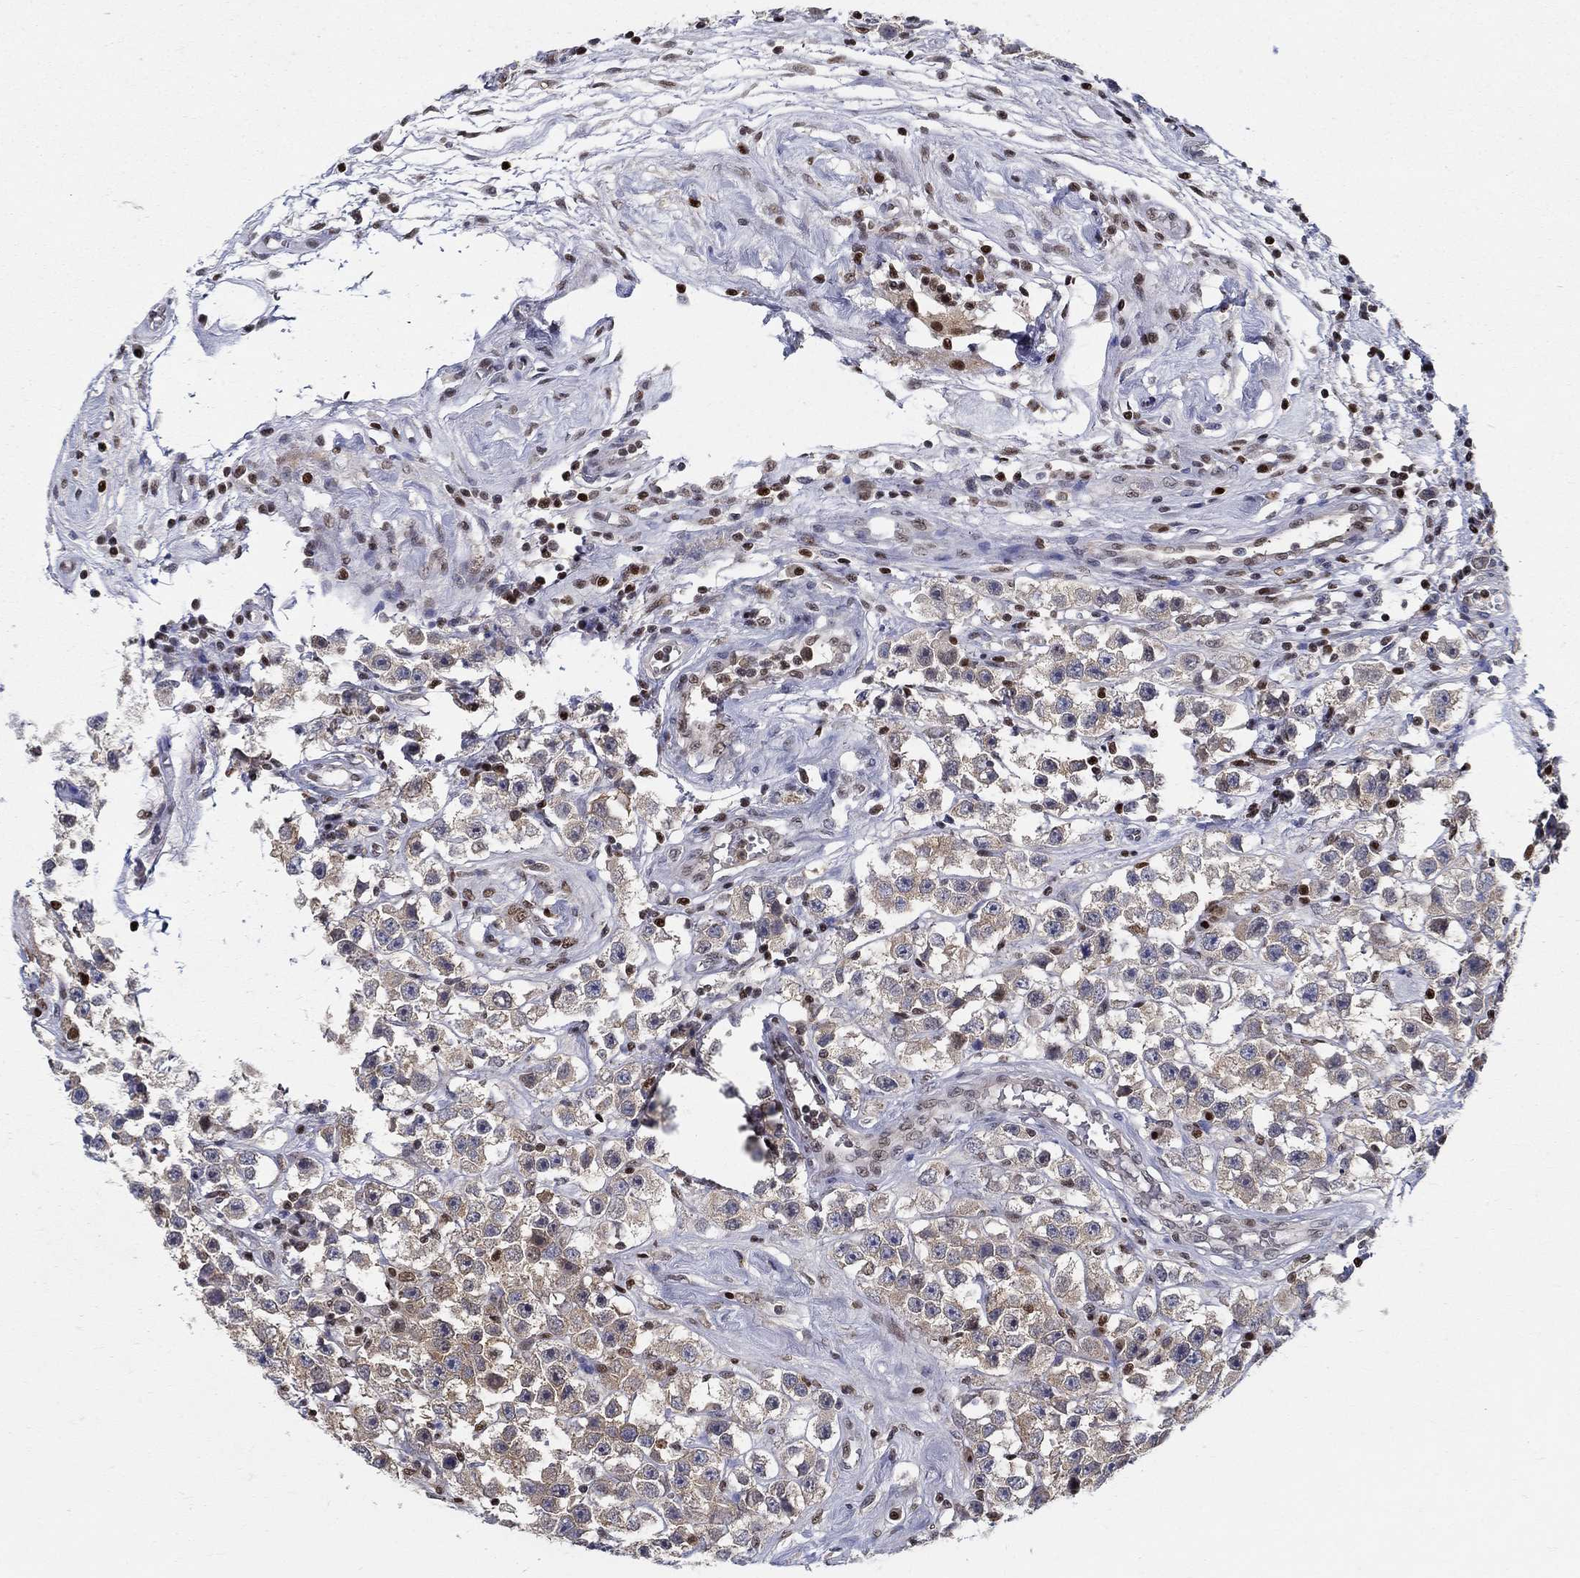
{"staining": {"intensity": "weak", "quantity": "25%-75%", "location": "cytoplasmic/membranous"}, "tissue": "testis cancer", "cell_type": "Tumor cells", "image_type": "cancer", "snomed": [{"axis": "morphology", "description": "Seminoma, NOS"}, {"axis": "topography", "description": "Testis"}], "caption": "Testis cancer stained with DAB immunohistochemistry (IHC) exhibits low levels of weak cytoplasmic/membranous staining in about 25%-75% of tumor cells.", "gene": "ZNF594", "patient": {"sex": "male", "age": 45}}